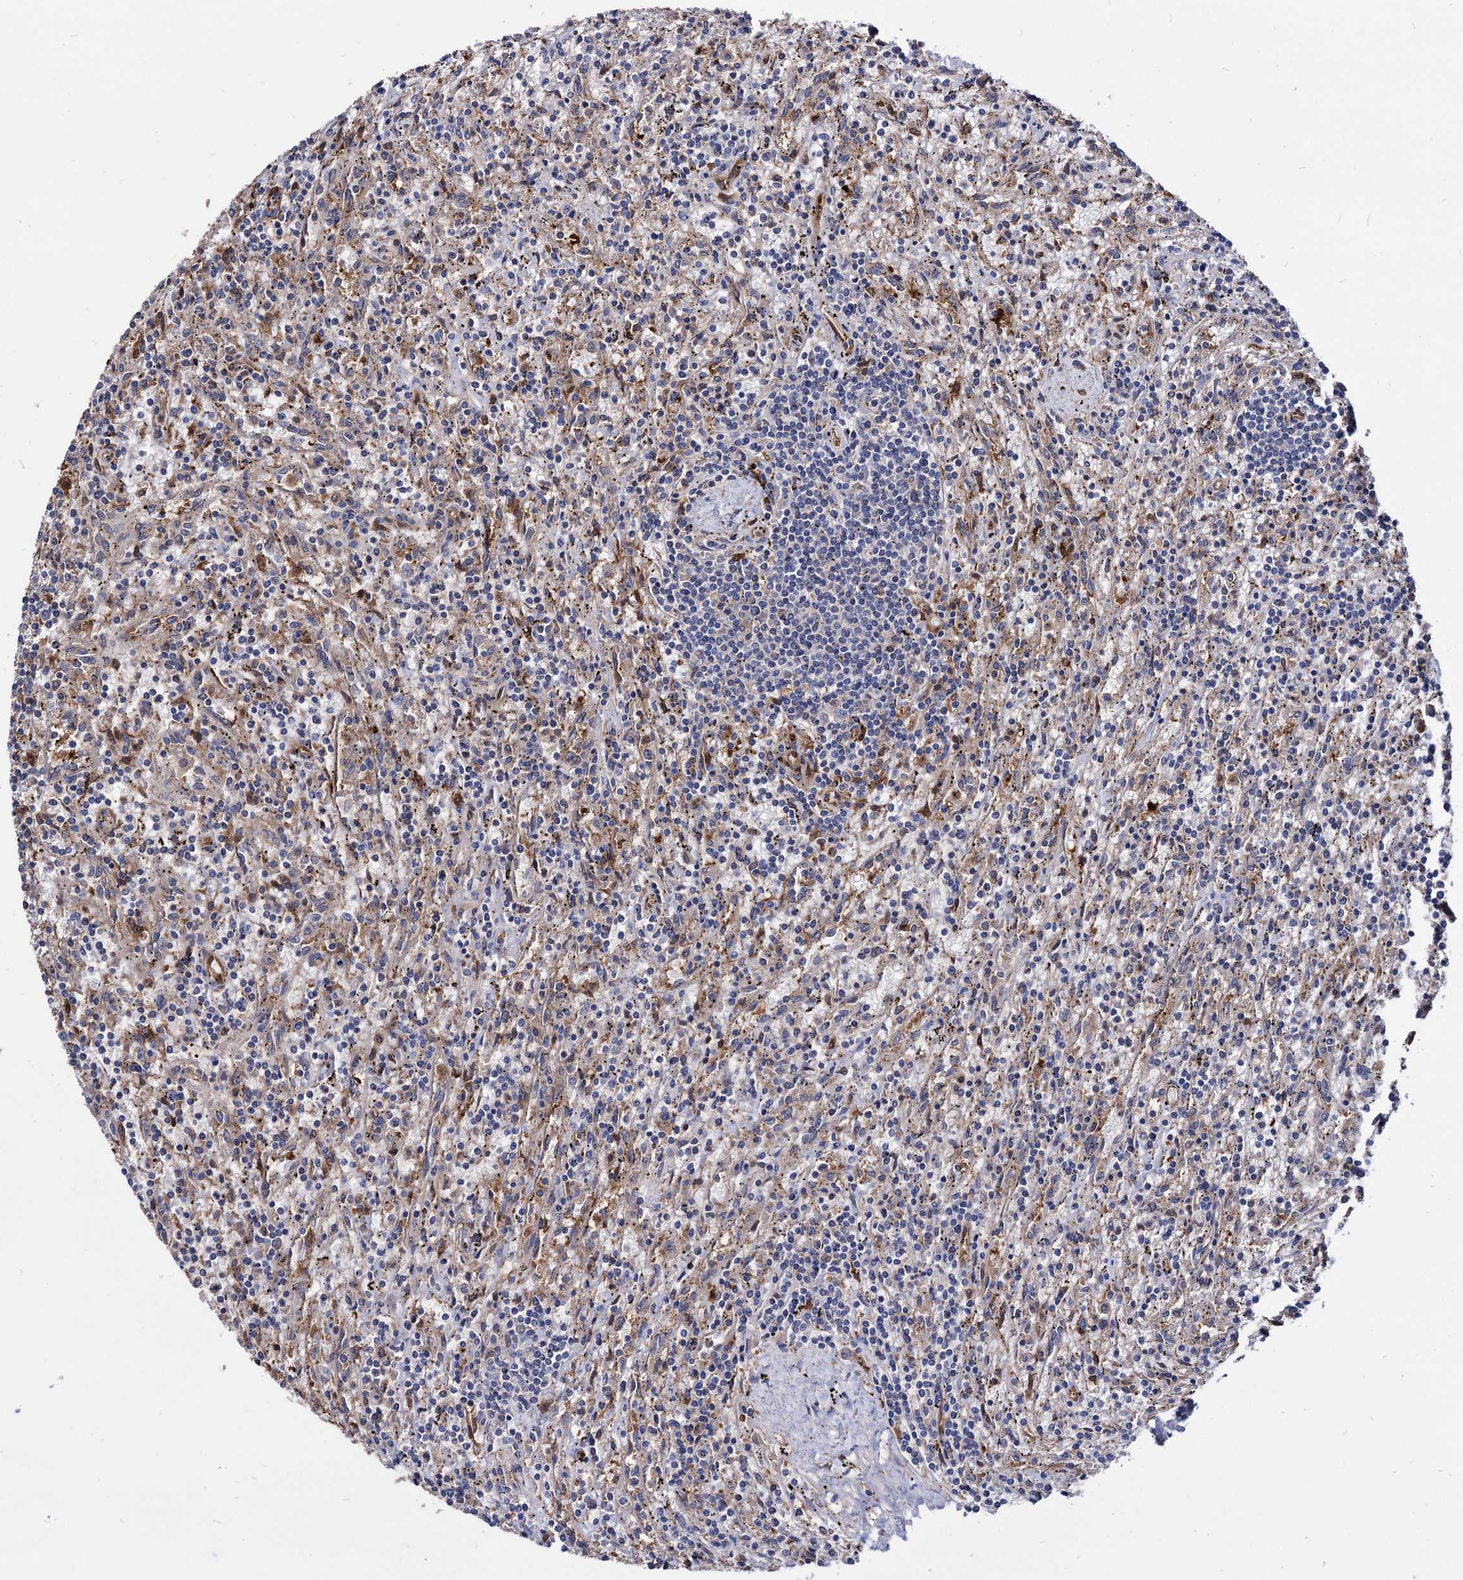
{"staining": {"intensity": "negative", "quantity": "none", "location": "none"}, "tissue": "lymphoma", "cell_type": "Tumor cells", "image_type": "cancer", "snomed": [{"axis": "morphology", "description": "Malignant lymphoma, non-Hodgkin's type, Low grade"}, {"axis": "topography", "description": "Spleen"}], "caption": "Protein analysis of malignant lymphoma, non-Hodgkin's type (low-grade) reveals no significant expression in tumor cells.", "gene": "CPPED1", "patient": {"sex": "male", "age": 76}}